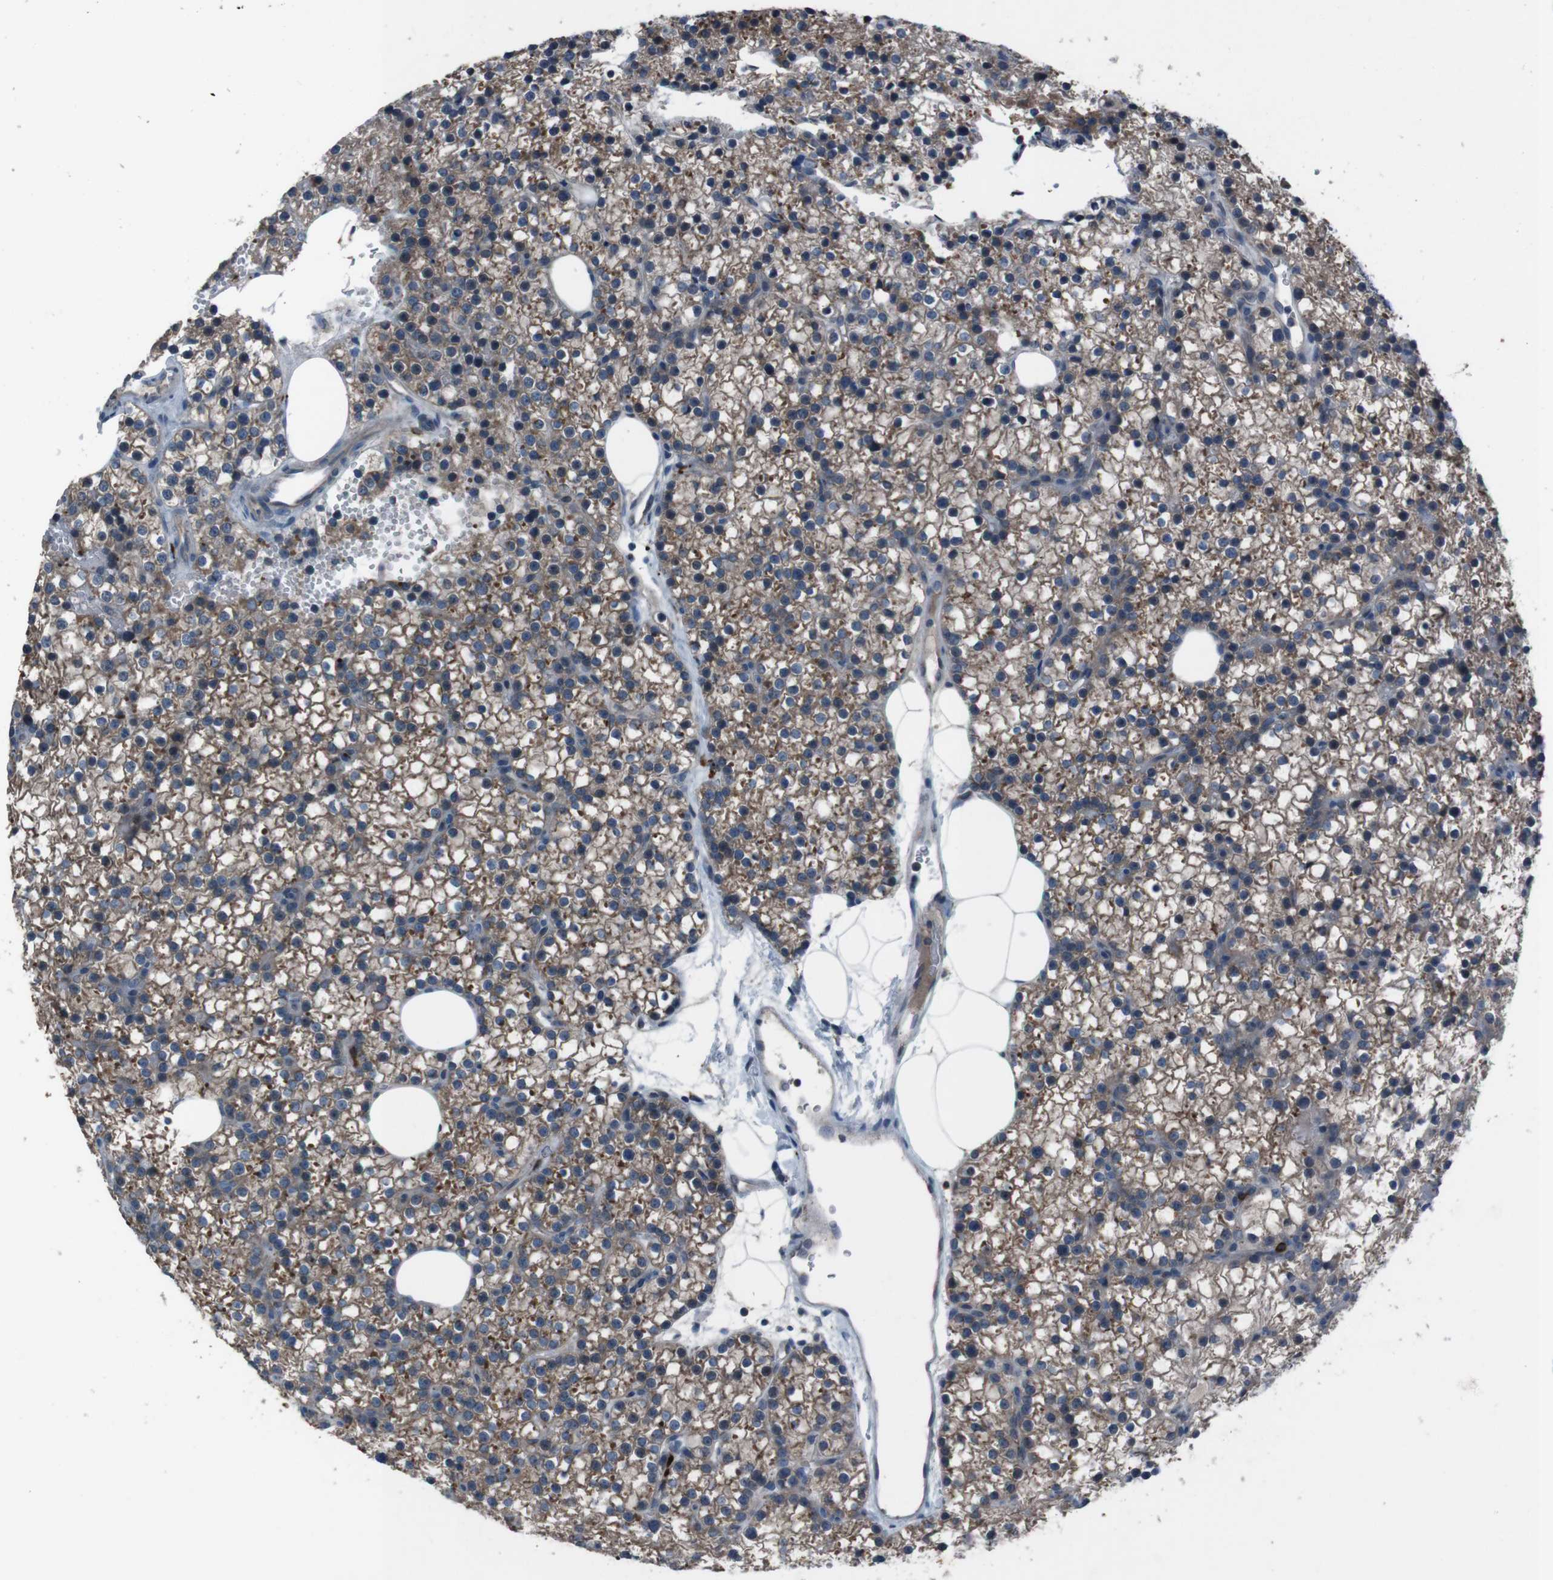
{"staining": {"intensity": "moderate", "quantity": ">75%", "location": "cytoplasmic/membranous"}, "tissue": "parathyroid gland", "cell_type": "Glandular cells", "image_type": "normal", "snomed": [{"axis": "morphology", "description": "Normal tissue, NOS"}, {"axis": "morphology", "description": "Adenoma, NOS"}, {"axis": "topography", "description": "Parathyroid gland"}], "caption": "High-power microscopy captured an IHC micrograph of normal parathyroid gland, revealing moderate cytoplasmic/membranous expression in about >75% of glandular cells.", "gene": "EFNA5", "patient": {"sex": "female", "age": 70}}